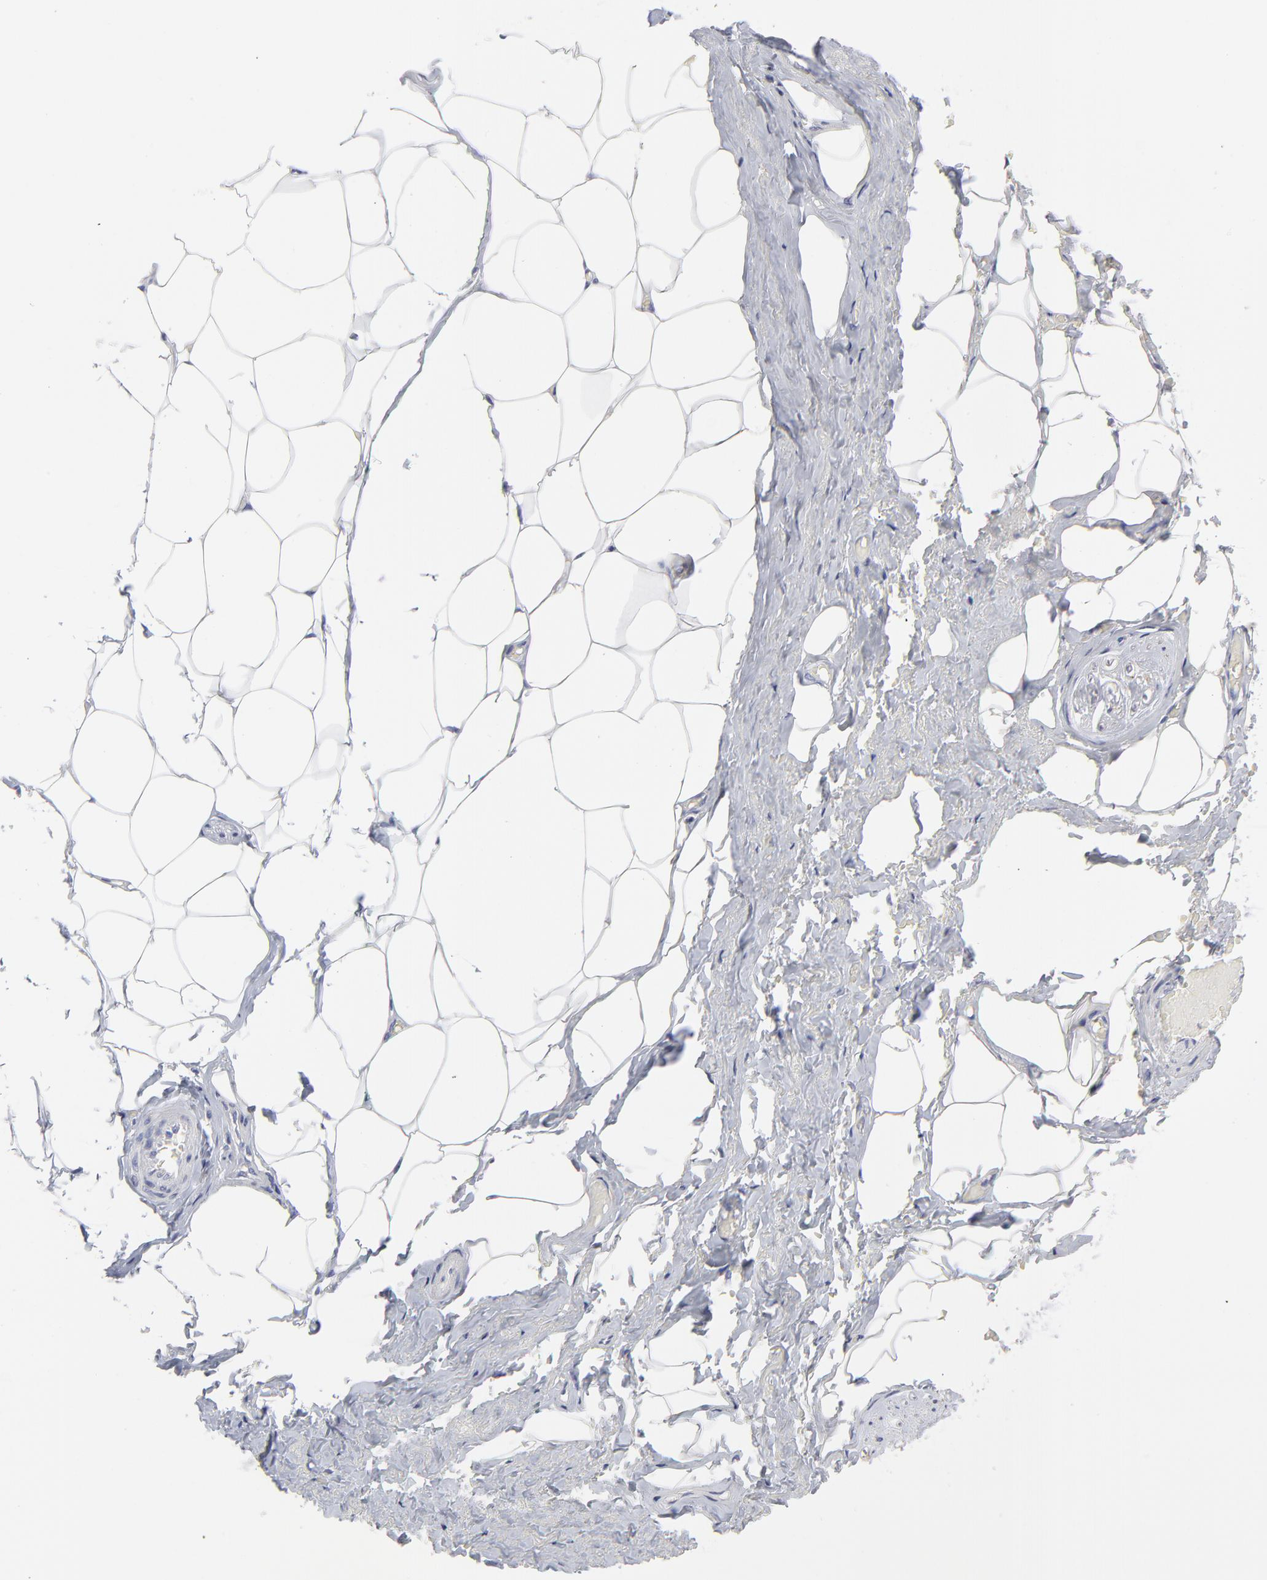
{"staining": {"intensity": "negative", "quantity": "none", "location": "none"}, "tissue": "adipose tissue", "cell_type": "Adipocytes", "image_type": "normal", "snomed": [{"axis": "morphology", "description": "Normal tissue, NOS"}, {"axis": "topography", "description": "Soft tissue"}, {"axis": "topography", "description": "Peripheral nerve tissue"}], "caption": "Micrograph shows no significant protein positivity in adipocytes of benign adipose tissue.", "gene": "DUSP9", "patient": {"sex": "female", "age": 68}}